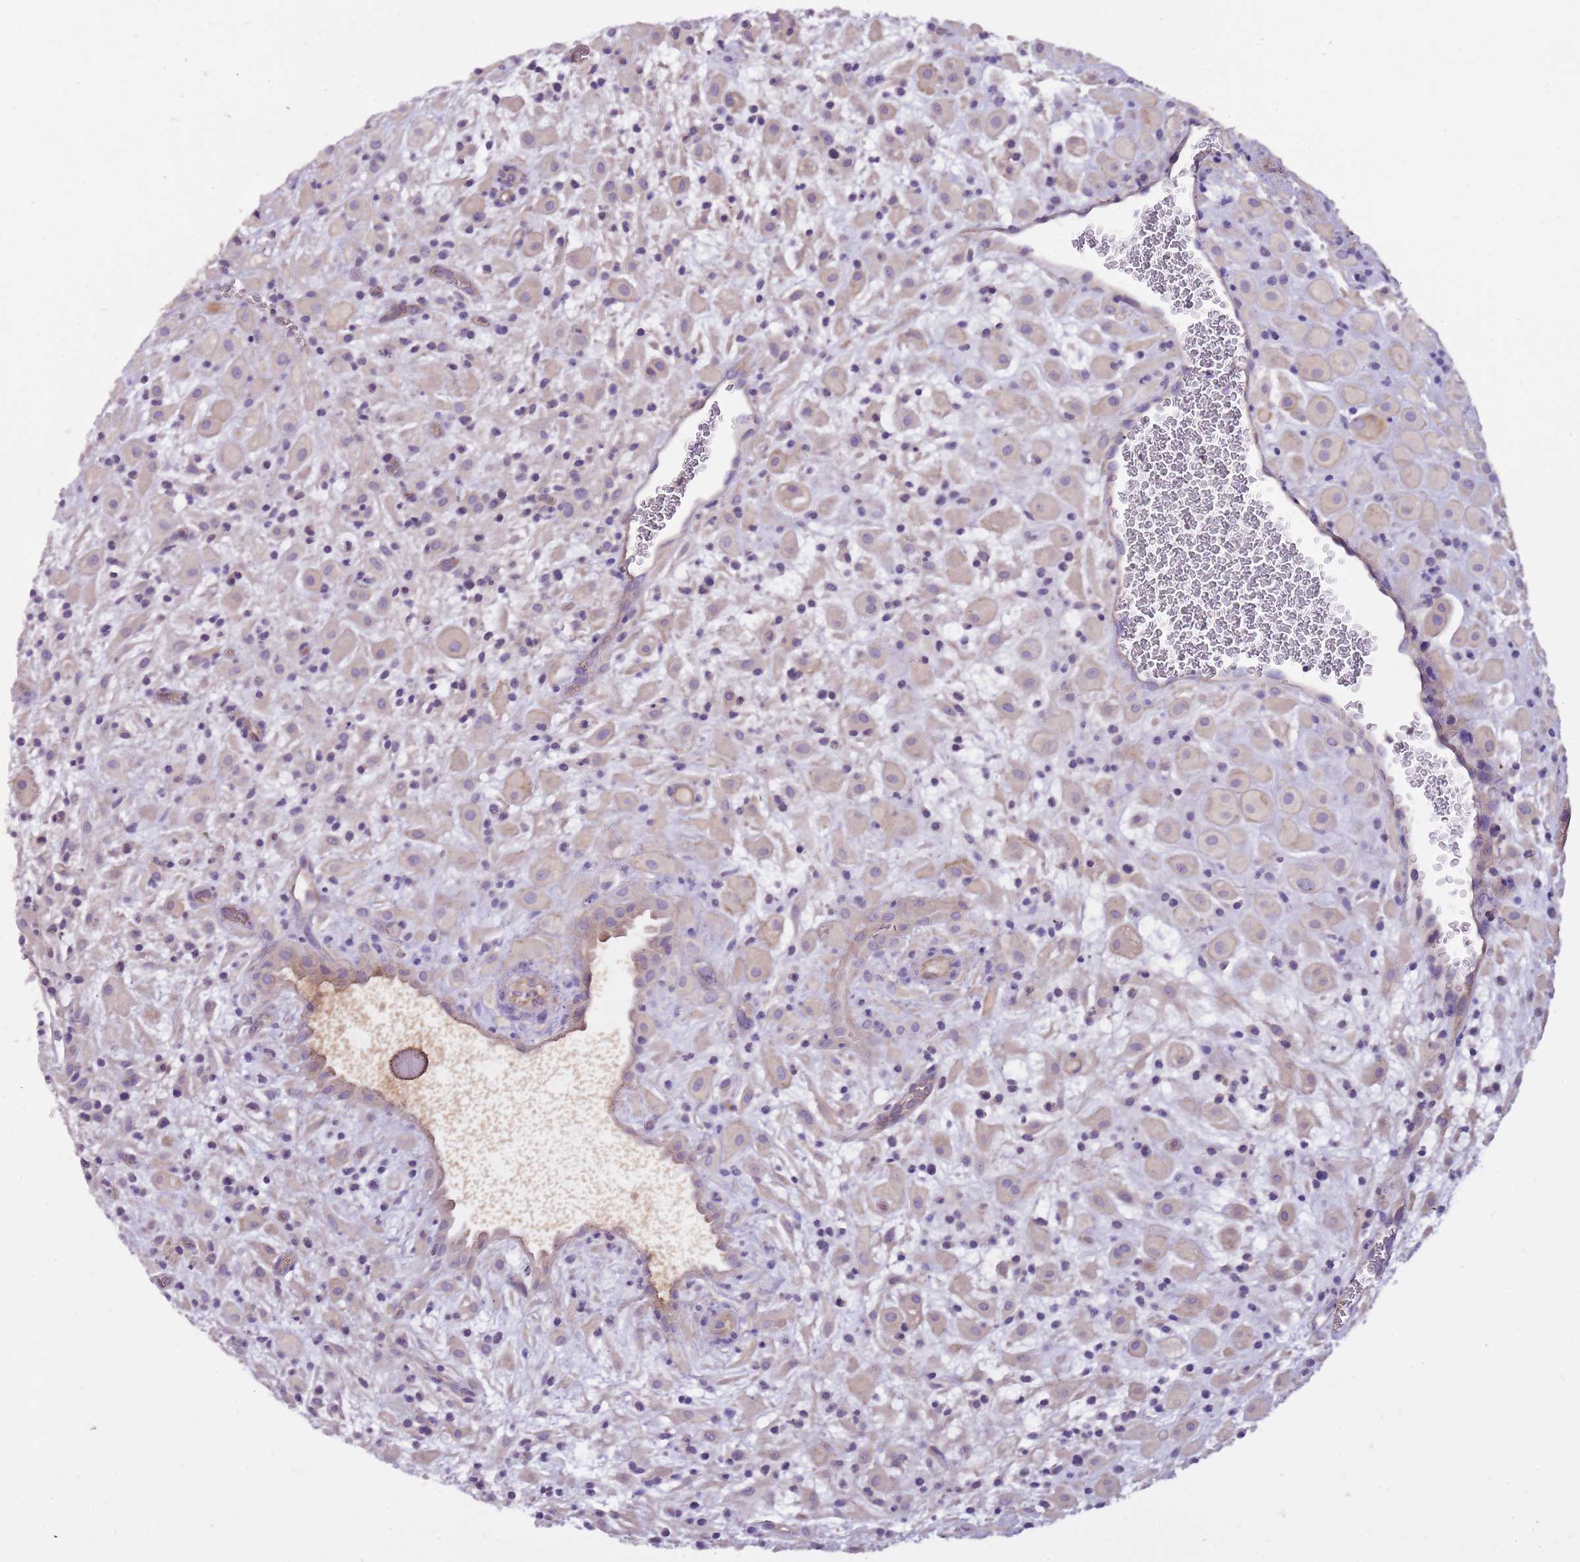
{"staining": {"intensity": "moderate", "quantity": "<25%", "location": "cytoplasmic/membranous"}, "tissue": "placenta", "cell_type": "Decidual cells", "image_type": "normal", "snomed": [{"axis": "morphology", "description": "Normal tissue, NOS"}, {"axis": "topography", "description": "Placenta"}], "caption": "A low amount of moderate cytoplasmic/membranous expression is seen in approximately <25% of decidual cells in unremarkable placenta. The staining was performed using DAB to visualize the protein expression in brown, while the nuclei were stained in blue with hematoxylin (Magnification: 20x).", "gene": "NTN4", "patient": {"sex": "female", "age": 35}}